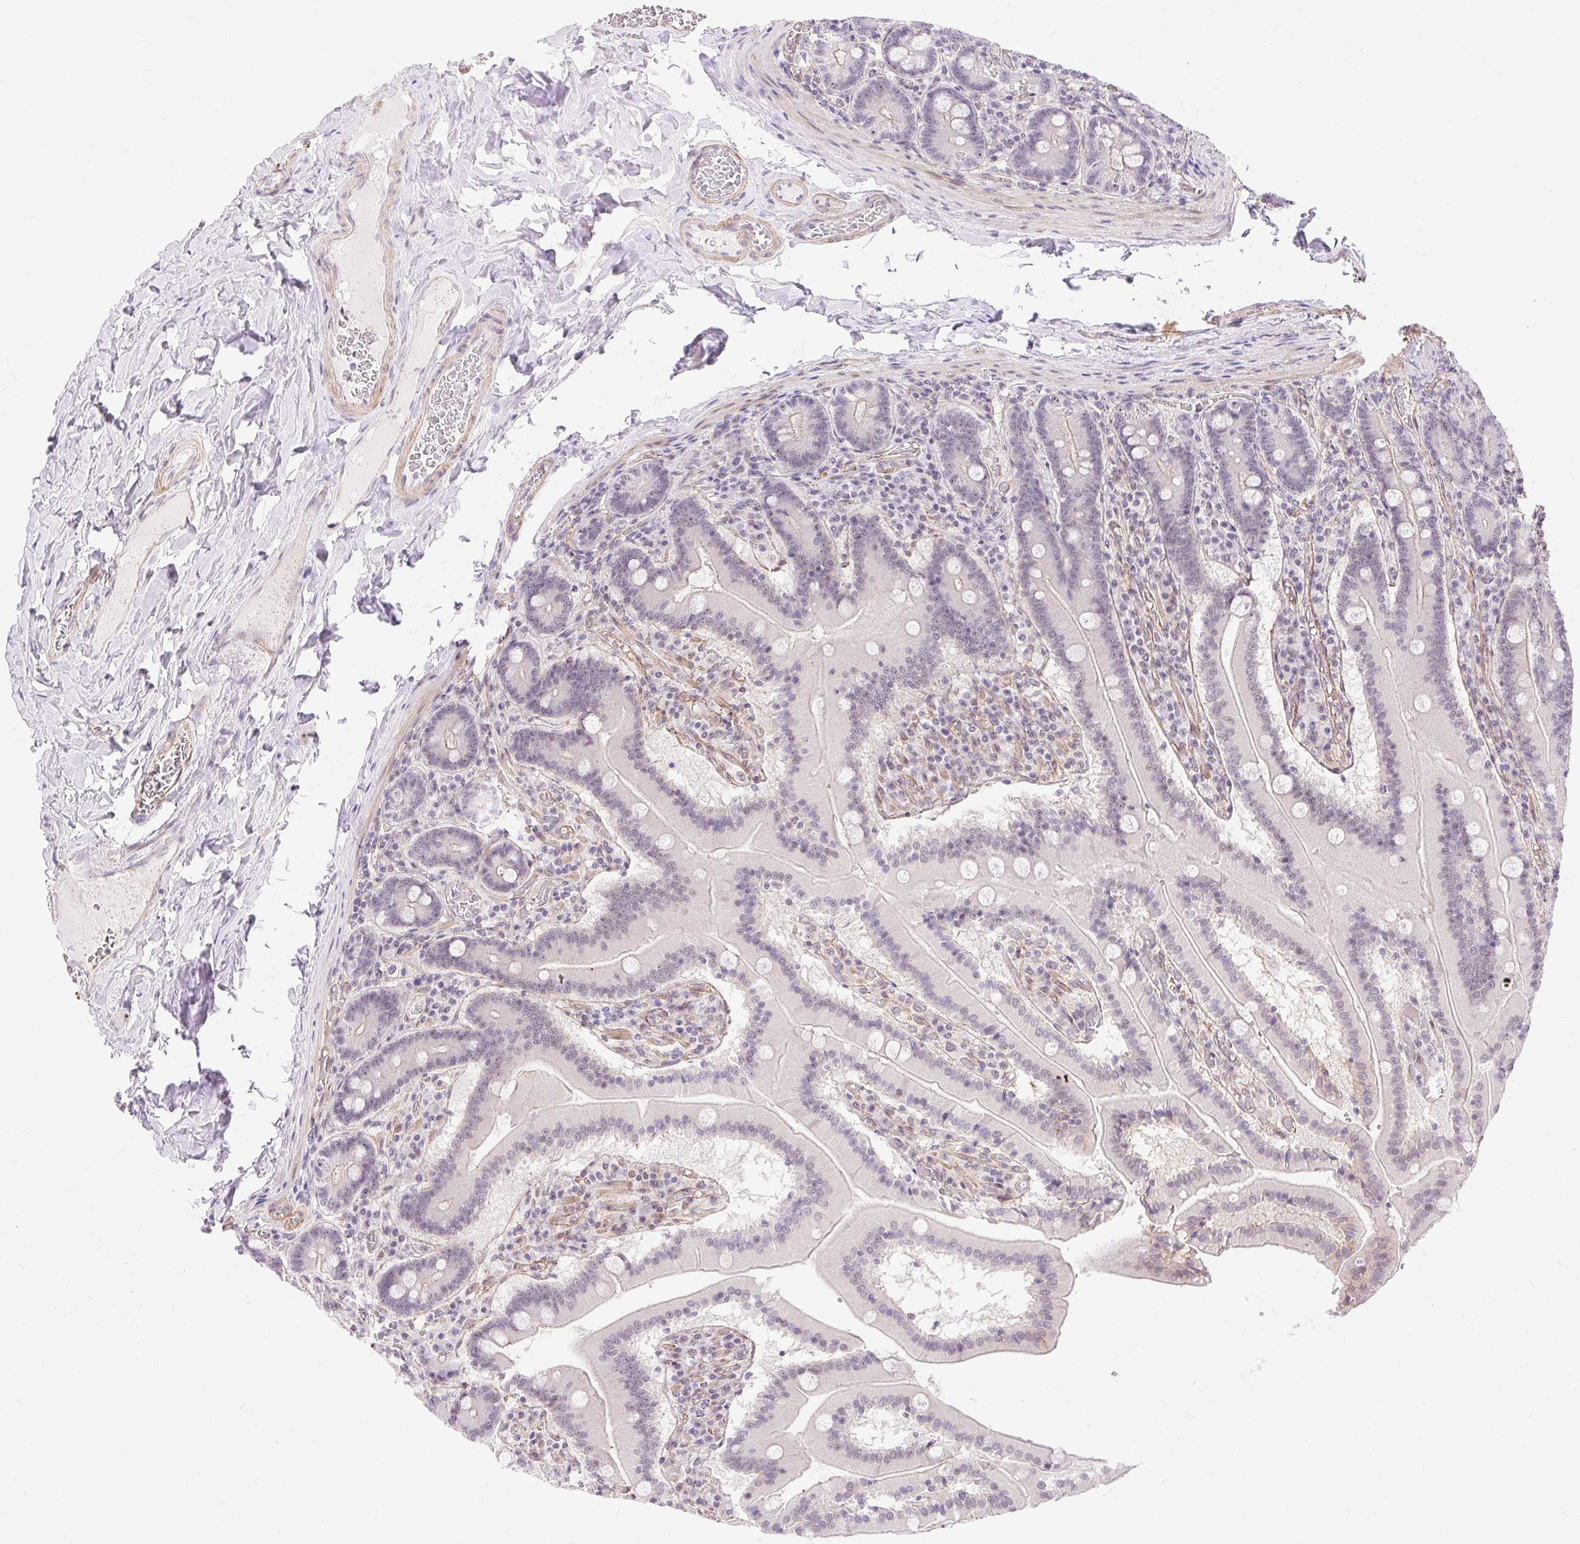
{"staining": {"intensity": "weak", "quantity": "<25%", "location": "nuclear"}, "tissue": "duodenum", "cell_type": "Glandular cells", "image_type": "normal", "snomed": [{"axis": "morphology", "description": "Normal tissue, NOS"}, {"axis": "topography", "description": "Duodenum"}], "caption": "The immunohistochemistry photomicrograph has no significant expression in glandular cells of duodenum. (IHC, brightfield microscopy, high magnification).", "gene": "OBP2A", "patient": {"sex": "female", "age": 62}}